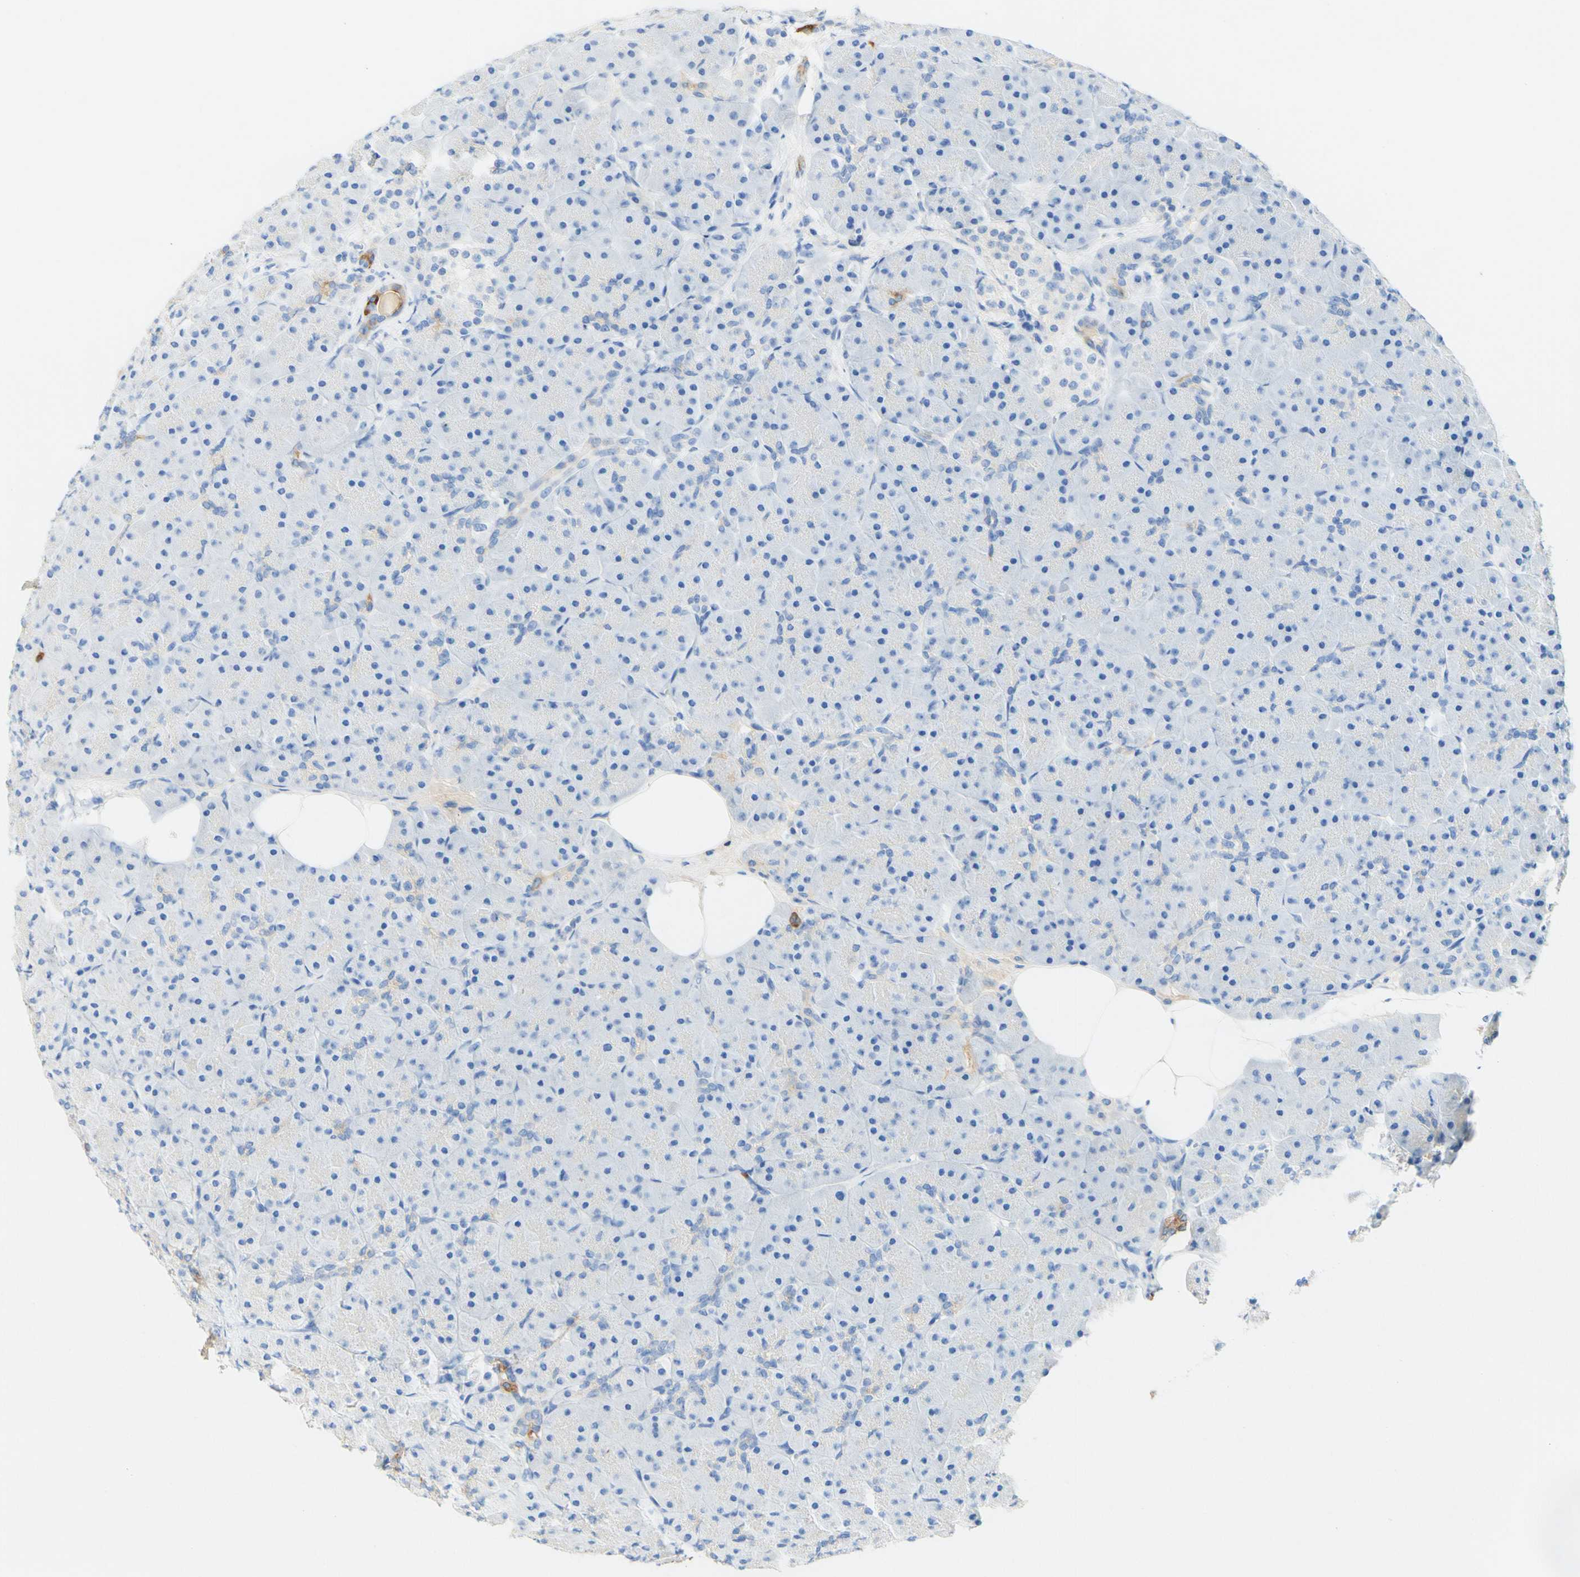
{"staining": {"intensity": "strong", "quantity": "<25%", "location": "cytoplasmic/membranous"}, "tissue": "pancreas", "cell_type": "Exocrine glandular cells", "image_type": "normal", "snomed": [{"axis": "morphology", "description": "Normal tissue, NOS"}, {"axis": "topography", "description": "Pancreas"}], "caption": "Immunohistochemical staining of unremarkable human pancreas exhibits <25% levels of strong cytoplasmic/membranous protein staining in about <25% of exocrine glandular cells. The protein of interest is stained brown, and the nuclei are stained in blue (DAB IHC with brightfield microscopy, high magnification).", "gene": "PIGR", "patient": {"sex": "male", "age": 66}}